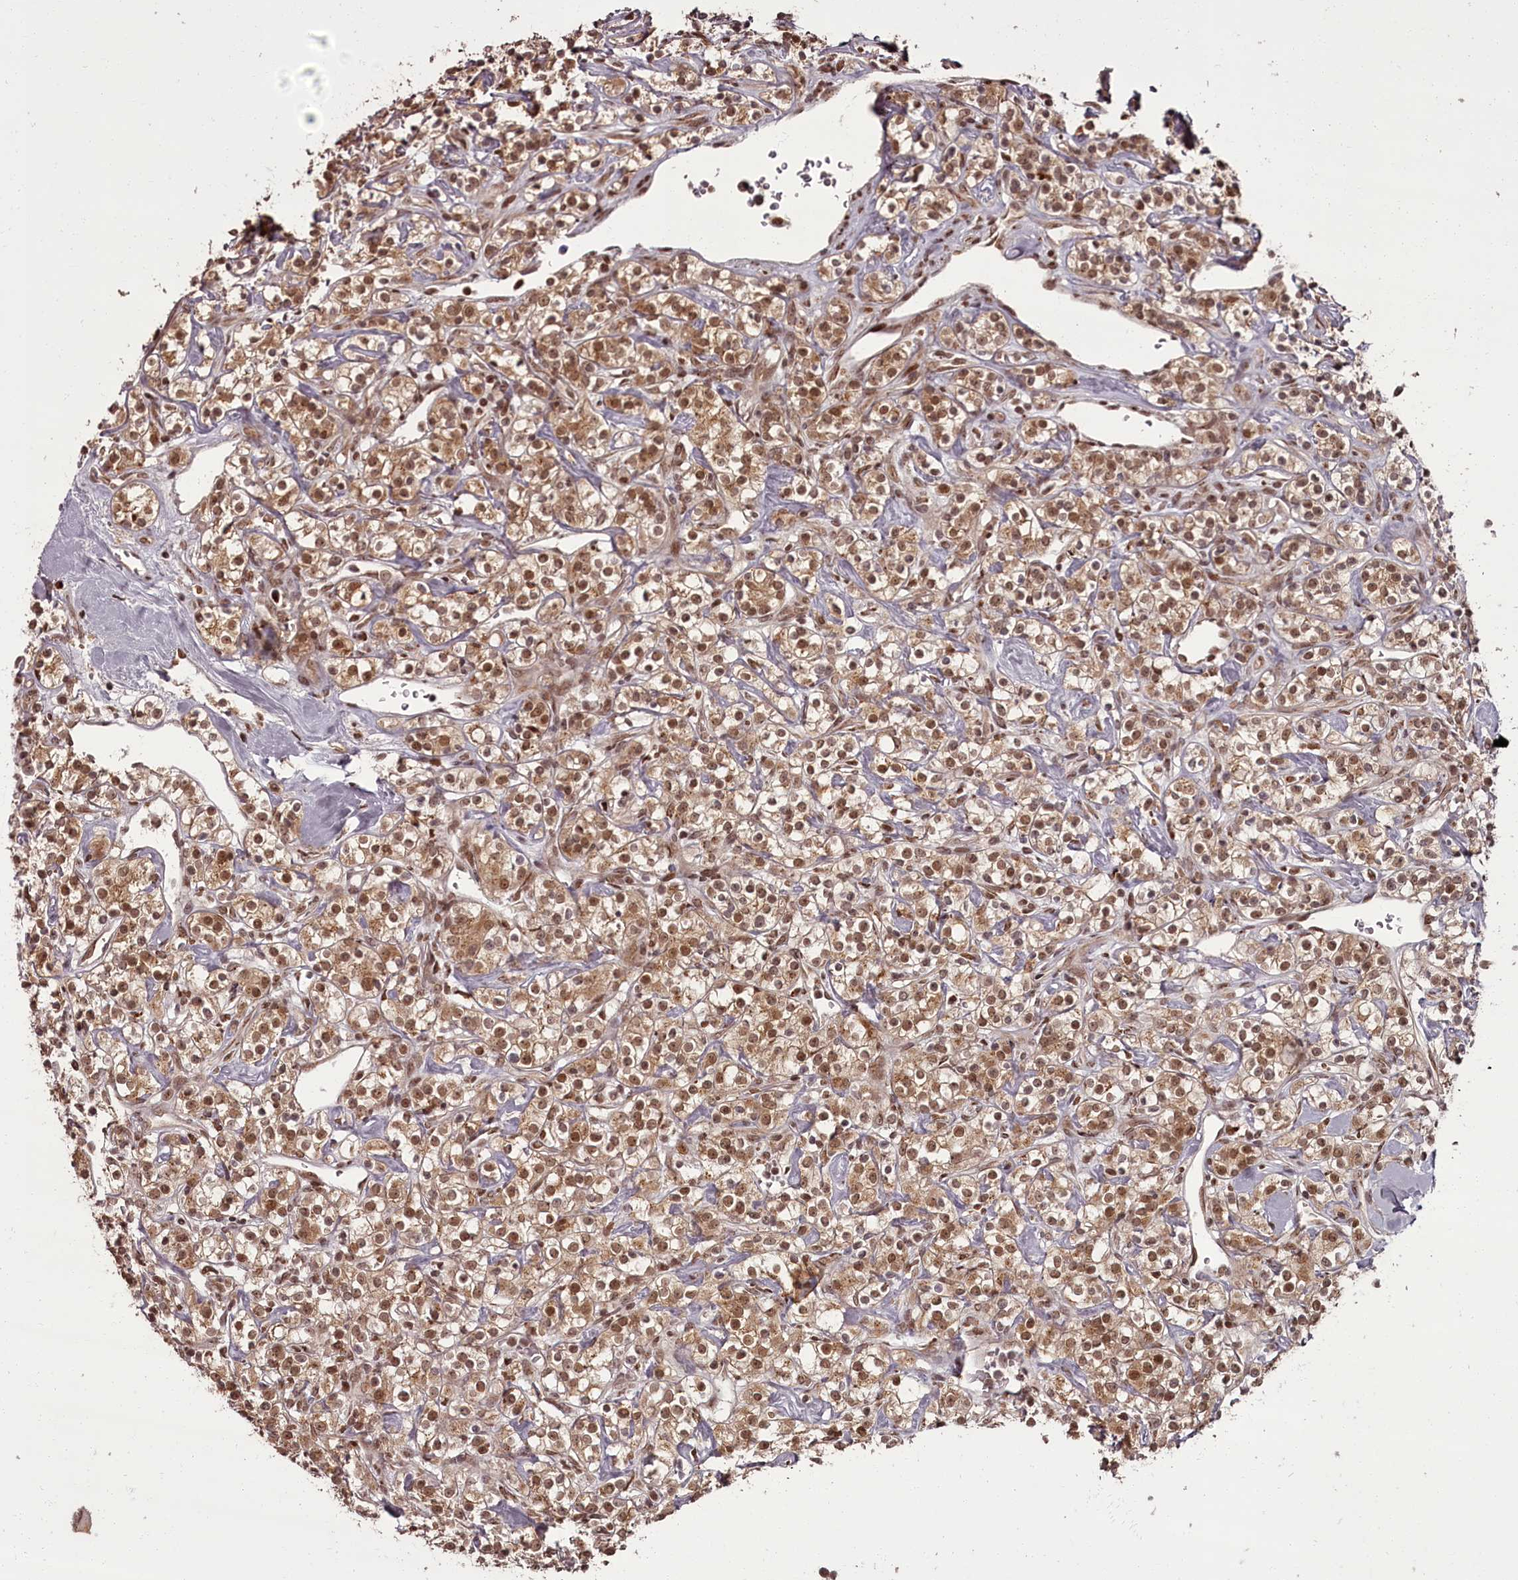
{"staining": {"intensity": "moderate", "quantity": ">75%", "location": "cytoplasmic/membranous,nuclear"}, "tissue": "renal cancer", "cell_type": "Tumor cells", "image_type": "cancer", "snomed": [{"axis": "morphology", "description": "Adenocarcinoma, NOS"}, {"axis": "topography", "description": "Kidney"}], "caption": "IHC image of neoplastic tissue: human renal cancer (adenocarcinoma) stained using immunohistochemistry shows medium levels of moderate protein expression localized specifically in the cytoplasmic/membranous and nuclear of tumor cells, appearing as a cytoplasmic/membranous and nuclear brown color.", "gene": "CEP83", "patient": {"sex": "male", "age": 77}}